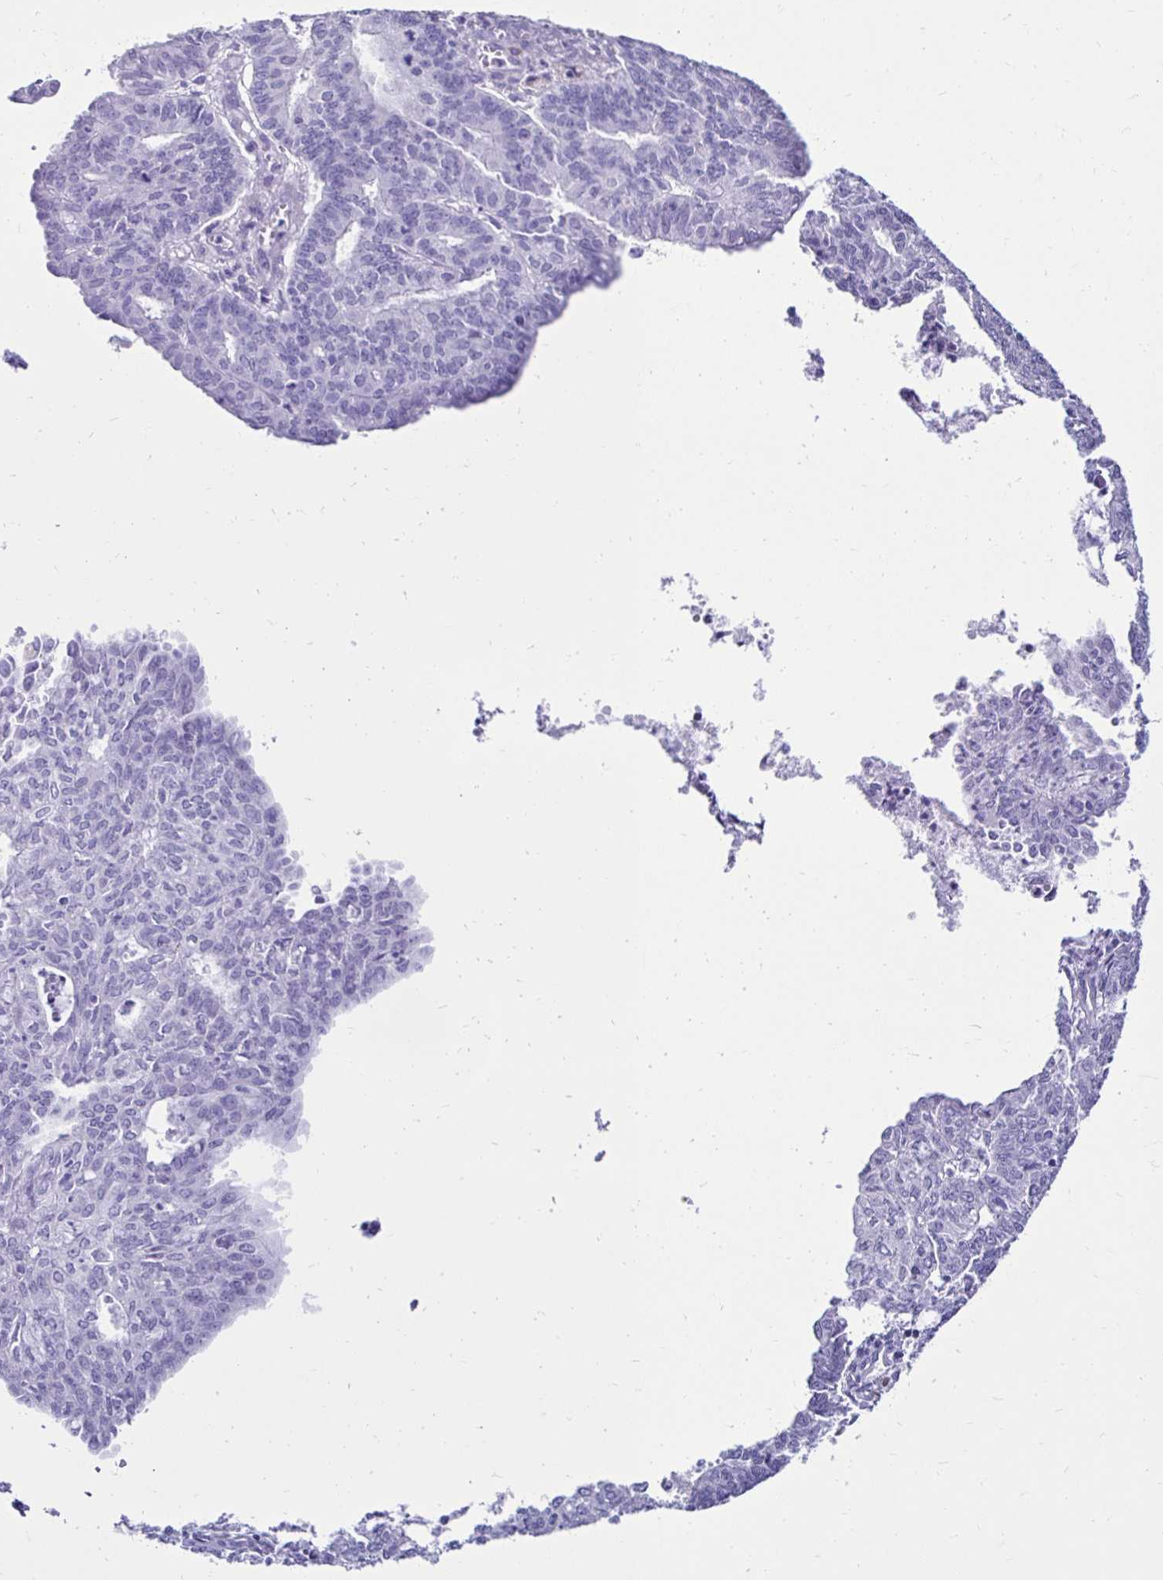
{"staining": {"intensity": "negative", "quantity": "none", "location": "none"}, "tissue": "endometrial cancer", "cell_type": "Tumor cells", "image_type": "cancer", "snomed": [{"axis": "morphology", "description": "Adenocarcinoma, NOS"}, {"axis": "topography", "description": "Endometrium"}], "caption": "Photomicrograph shows no protein staining in tumor cells of endometrial cancer (adenocarcinoma) tissue.", "gene": "CST5", "patient": {"sex": "female", "age": 61}}